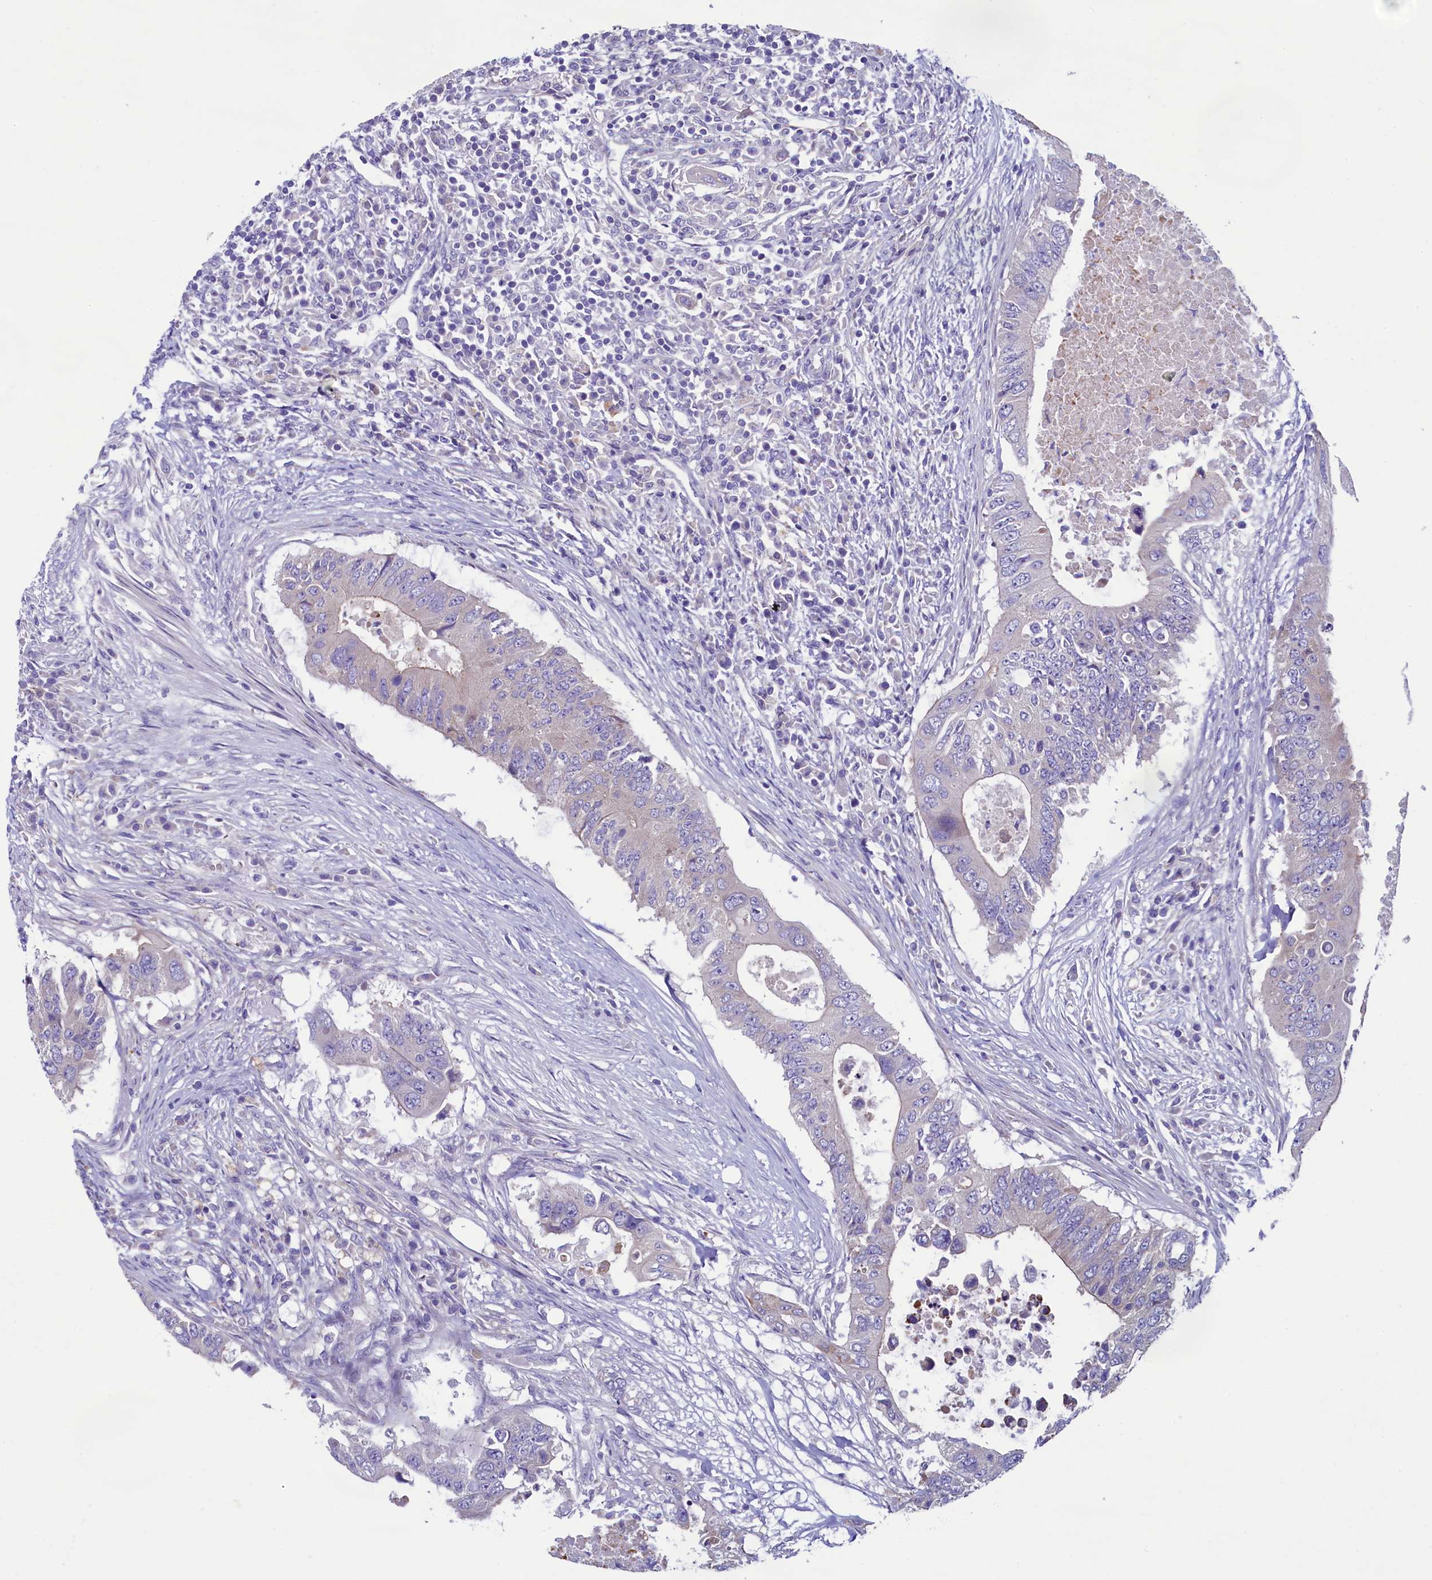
{"staining": {"intensity": "negative", "quantity": "none", "location": "none"}, "tissue": "colorectal cancer", "cell_type": "Tumor cells", "image_type": "cancer", "snomed": [{"axis": "morphology", "description": "Adenocarcinoma, NOS"}, {"axis": "topography", "description": "Colon"}], "caption": "Tumor cells show no significant positivity in colorectal cancer (adenocarcinoma). The staining is performed using DAB brown chromogen with nuclei counter-stained in using hematoxylin.", "gene": "KRBOX5", "patient": {"sex": "male", "age": 71}}